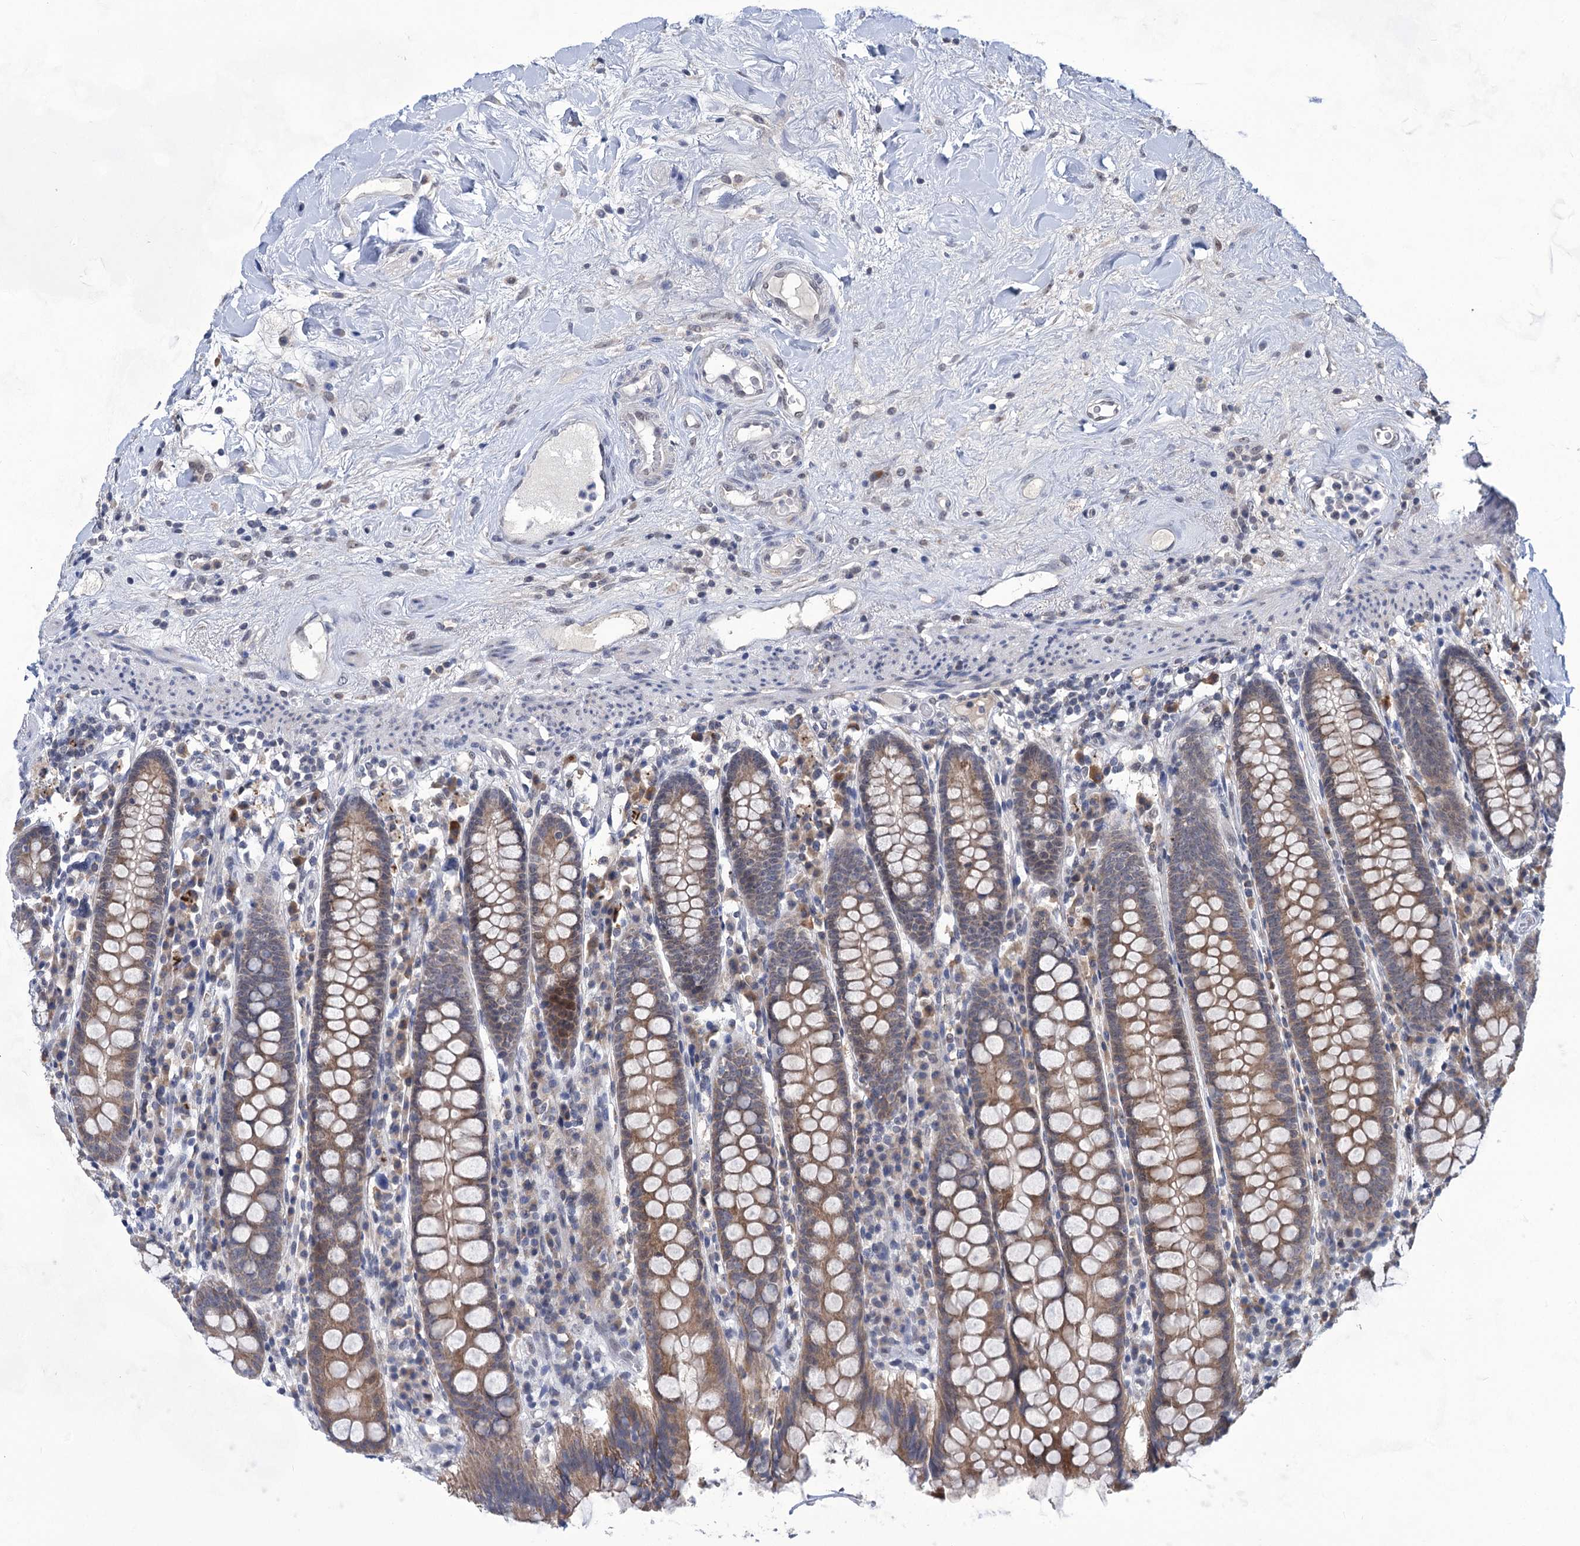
{"staining": {"intensity": "negative", "quantity": "none", "location": "none"}, "tissue": "colon", "cell_type": "Endothelial cells", "image_type": "normal", "snomed": [{"axis": "morphology", "description": "Normal tissue, NOS"}, {"axis": "topography", "description": "Colon"}], "caption": "Immunohistochemical staining of benign human colon reveals no significant staining in endothelial cells. (DAB IHC, high magnification).", "gene": "TTC17", "patient": {"sex": "female", "age": 79}}